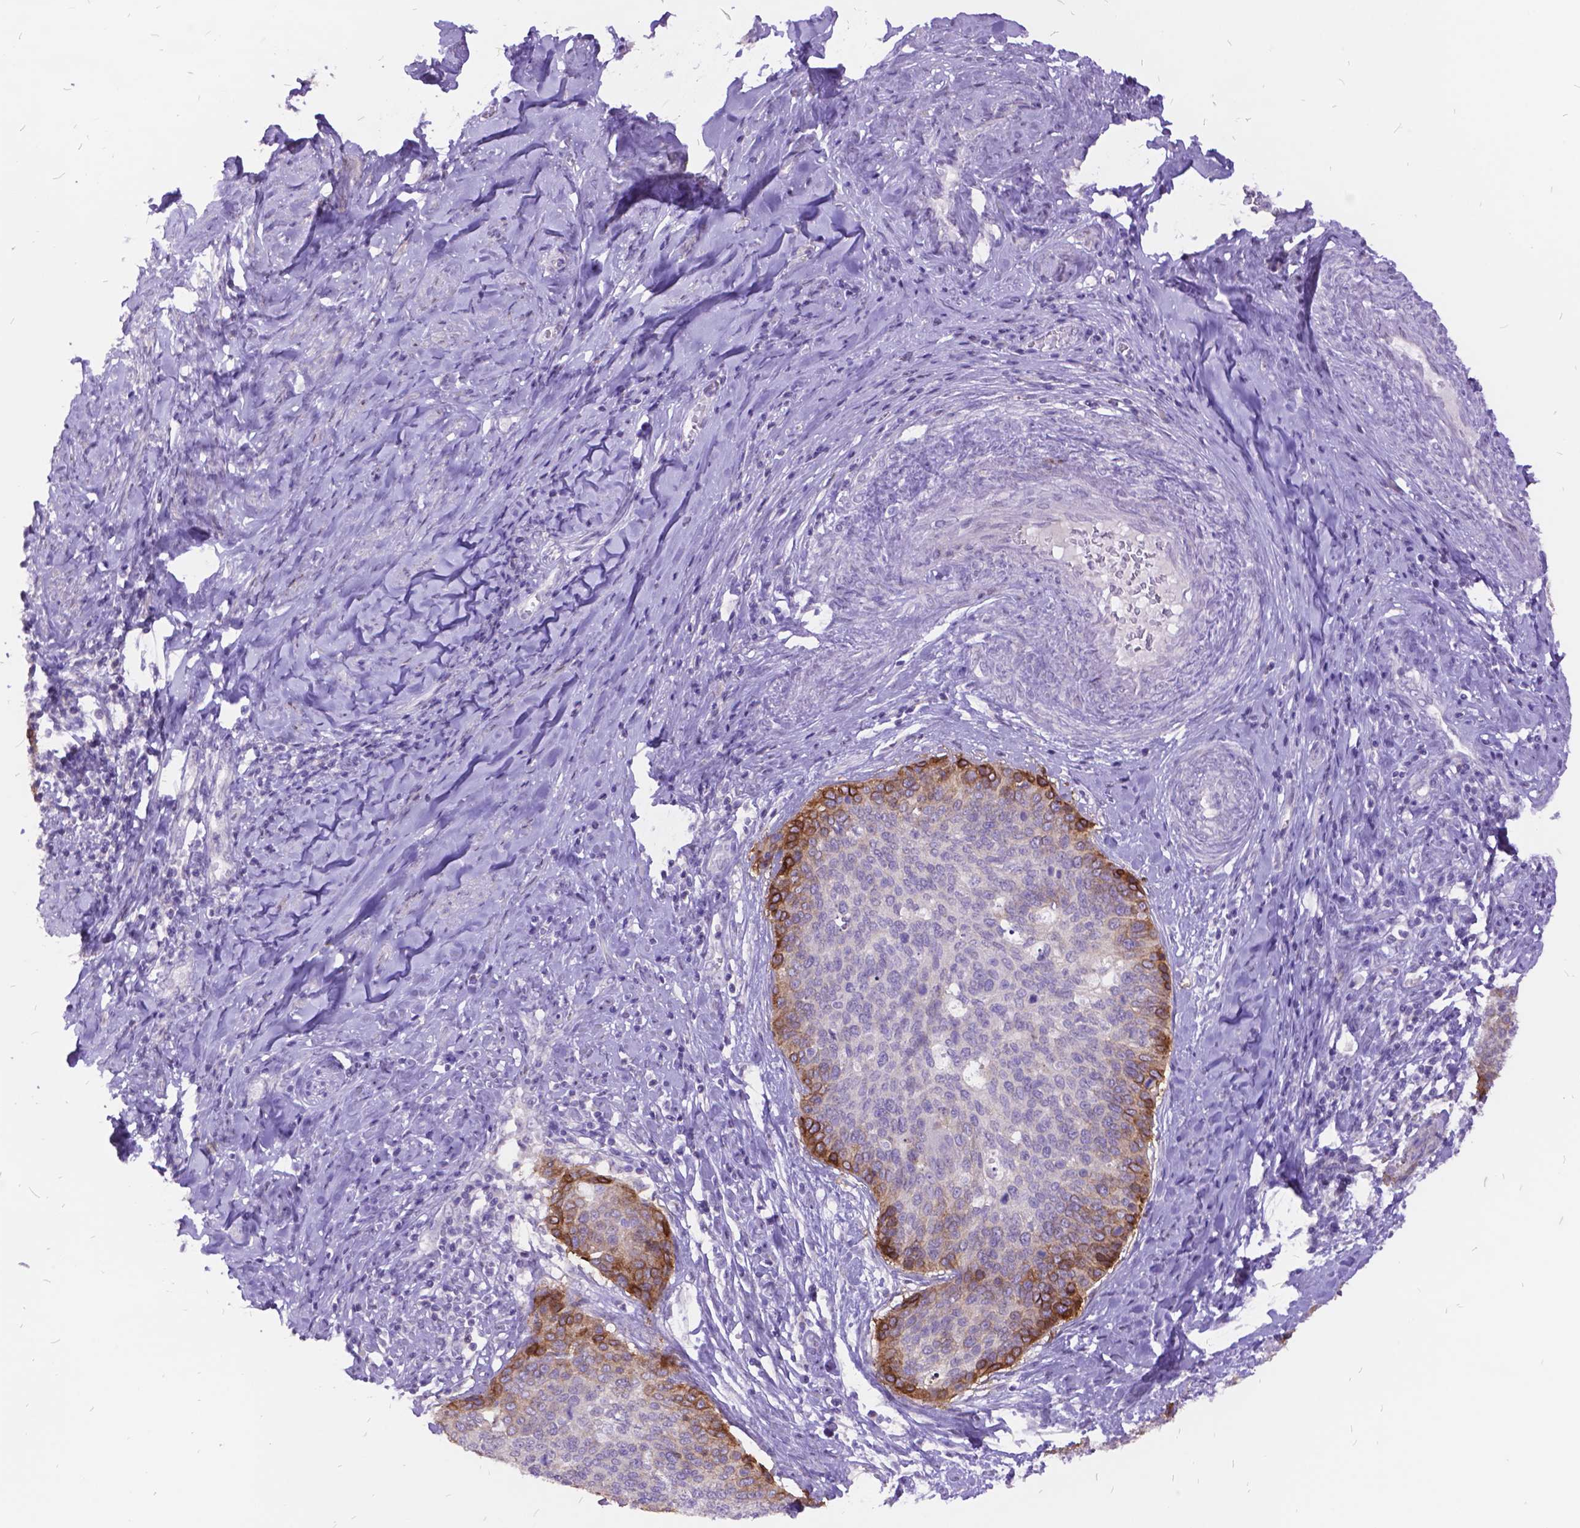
{"staining": {"intensity": "moderate", "quantity": "<25%", "location": "cytoplasmic/membranous"}, "tissue": "cervical cancer", "cell_type": "Tumor cells", "image_type": "cancer", "snomed": [{"axis": "morphology", "description": "Squamous cell carcinoma, NOS"}, {"axis": "topography", "description": "Cervix"}], "caption": "There is low levels of moderate cytoplasmic/membranous expression in tumor cells of squamous cell carcinoma (cervical), as demonstrated by immunohistochemical staining (brown color).", "gene": "ITGB6", "patient": {"sex": "female", "age": 69}}